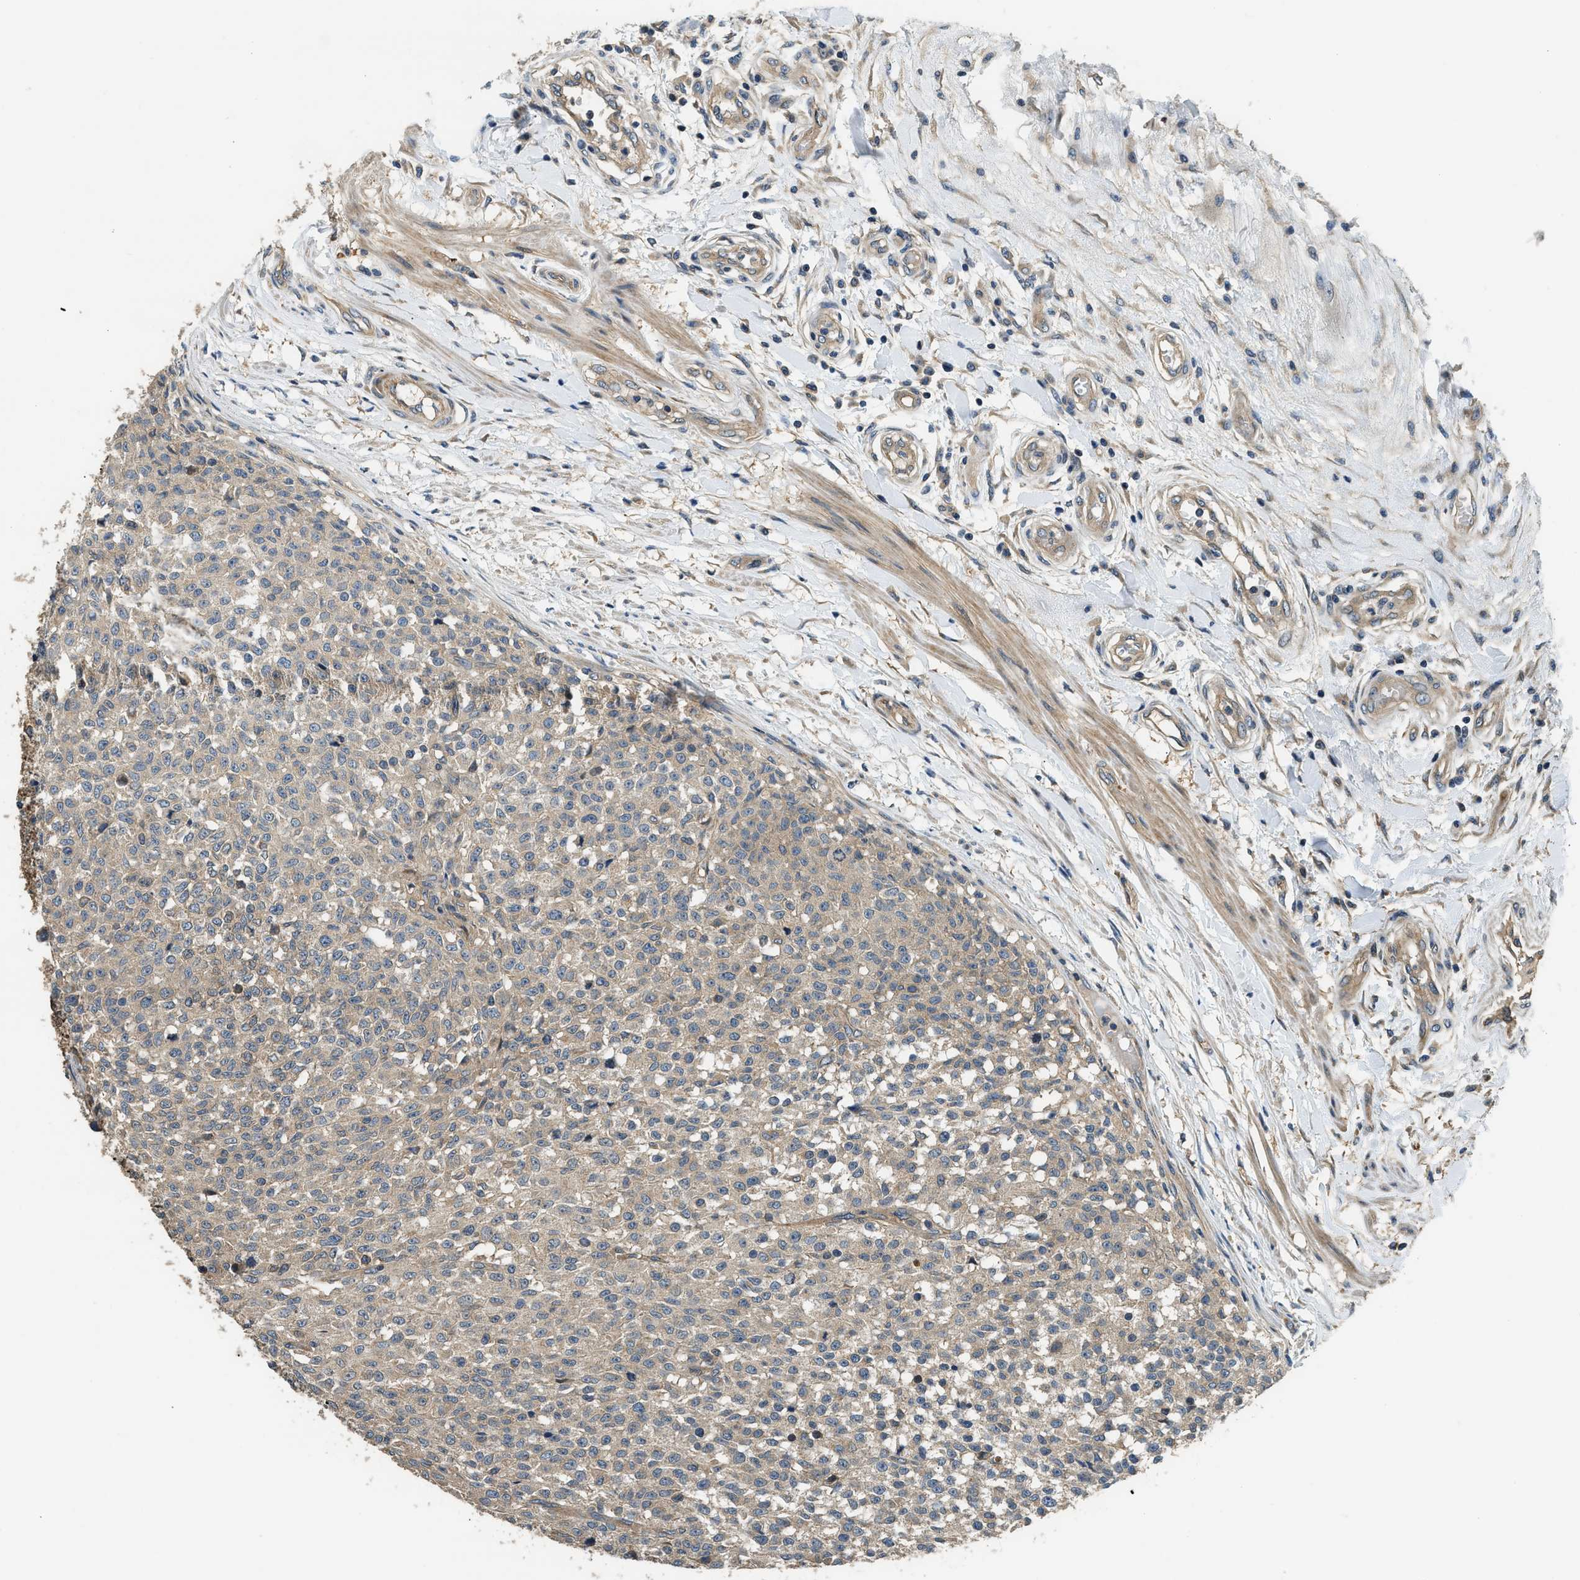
{"staining": {"intensity": "weak", "quantity": ">75%", "location": "cytoplasmic/membranous"}, "tissue": "testis cancer", "cell_type": "Tumor cells", "image_type": "cancer", "snomed": [{"axis": "morphology", "description": "Seminoma, NOS"}, {"axis": "topography", "description": "Testis"}], "caption": "IHC (DAB) staining of testis seminoma demonstrates weak cytoplasmic/membranous protein staining in approximately >75% of tumor cells.", "gene": "IL3RA", "patient": {"sex": "male", "age": 59}}